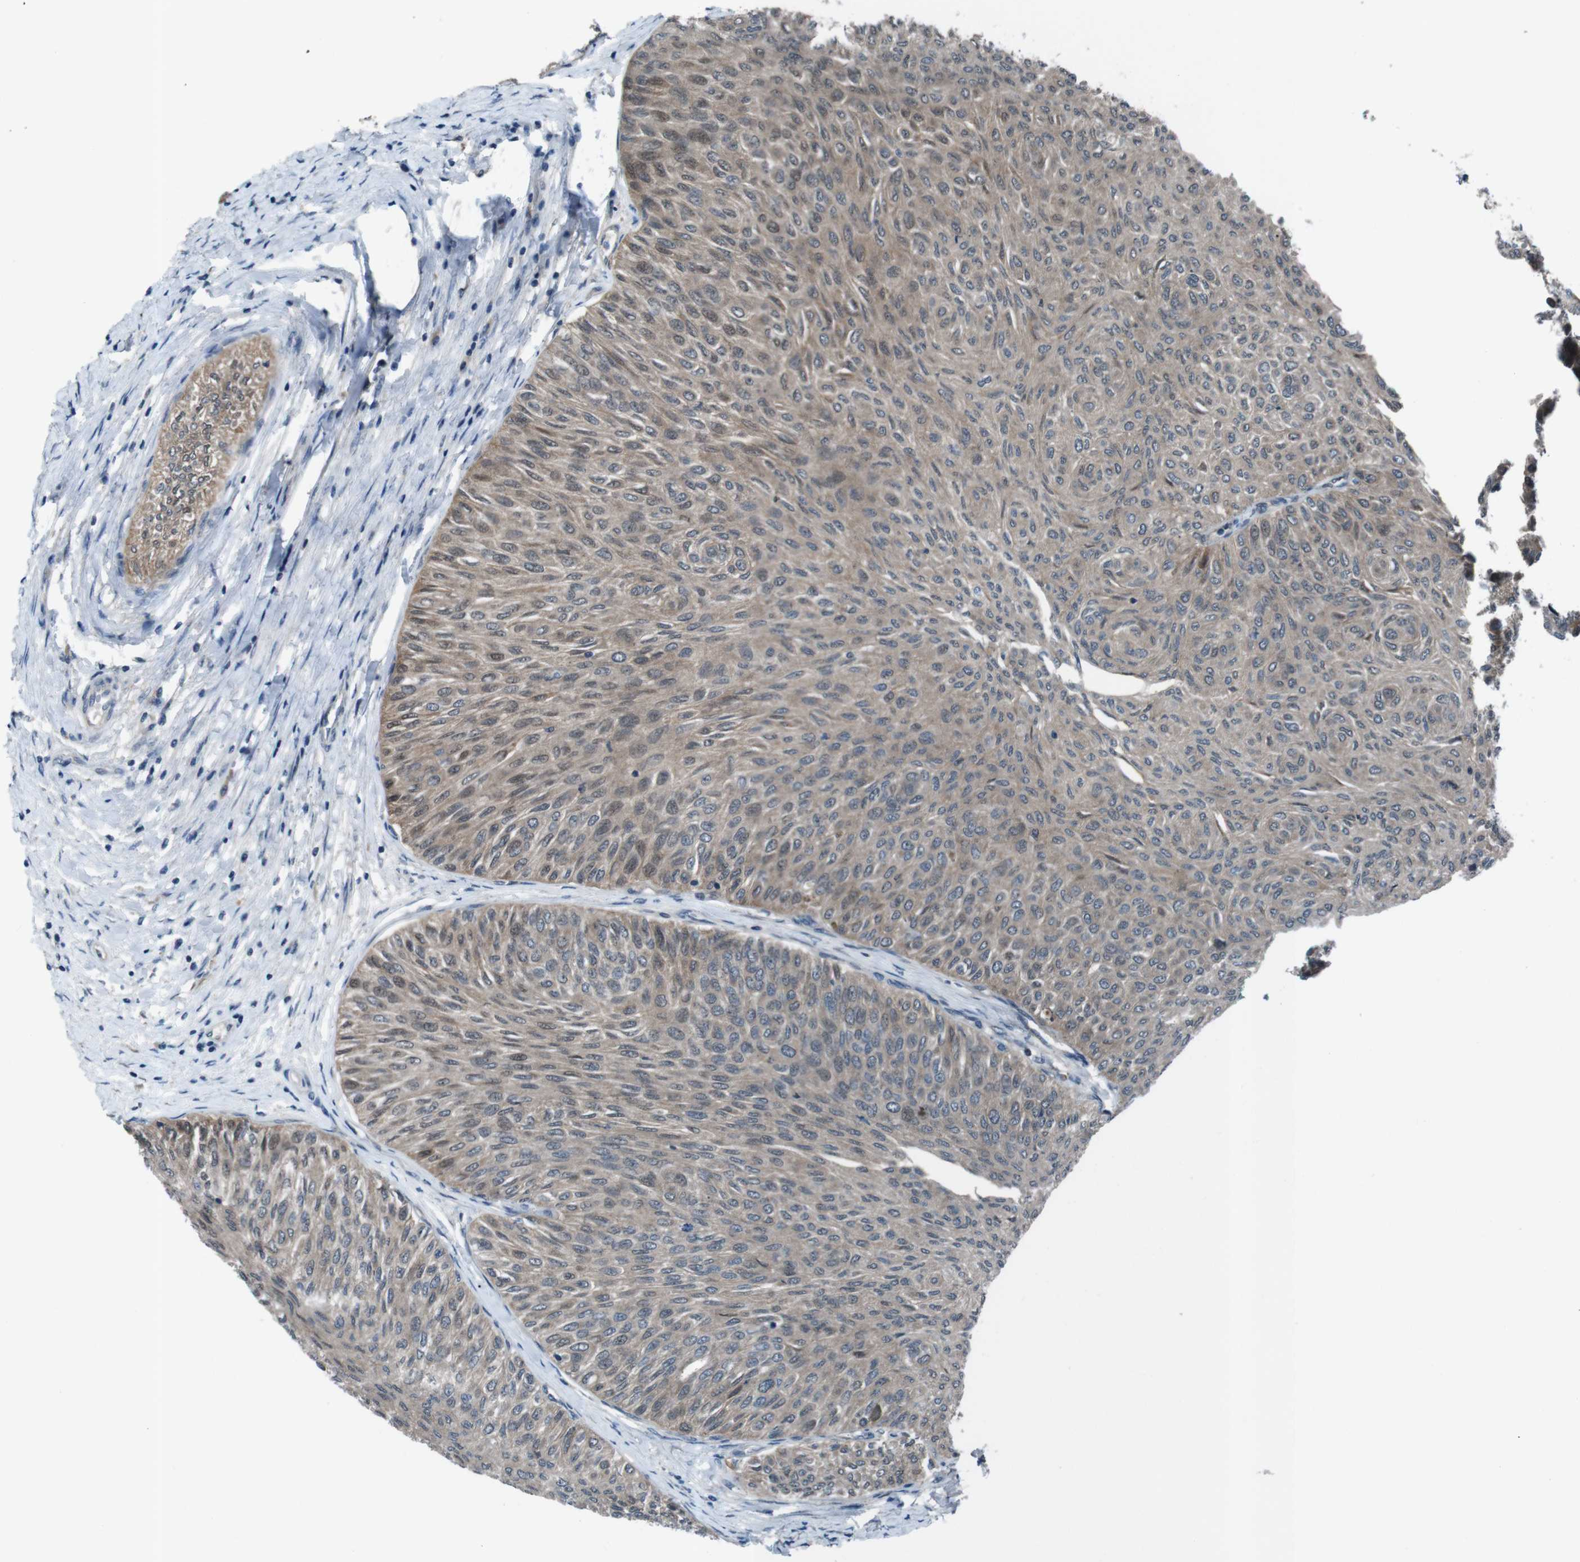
{"staining": {"intensity": "weak", "quantity": ">75%", "location": "cytoplasmic/membranous"}, "tissue": "urothelial cancer", "cell_type": "Tumor cells", "image_type": "cancer", "snomed": [{"axis": "morphology", "description": "Urothelial carcinoma, Low grade"}, {"axis": "topography", "description": "Urinary bladder"}], "caption": "Approximately >75% of tumor cells in human urothelial cancer show weak cytoplasmic/membranous protein staining as visualized by brown immunohistochemical staining.", "gene": "LRP5", "patient": {"sex": "male", "age": 78}}